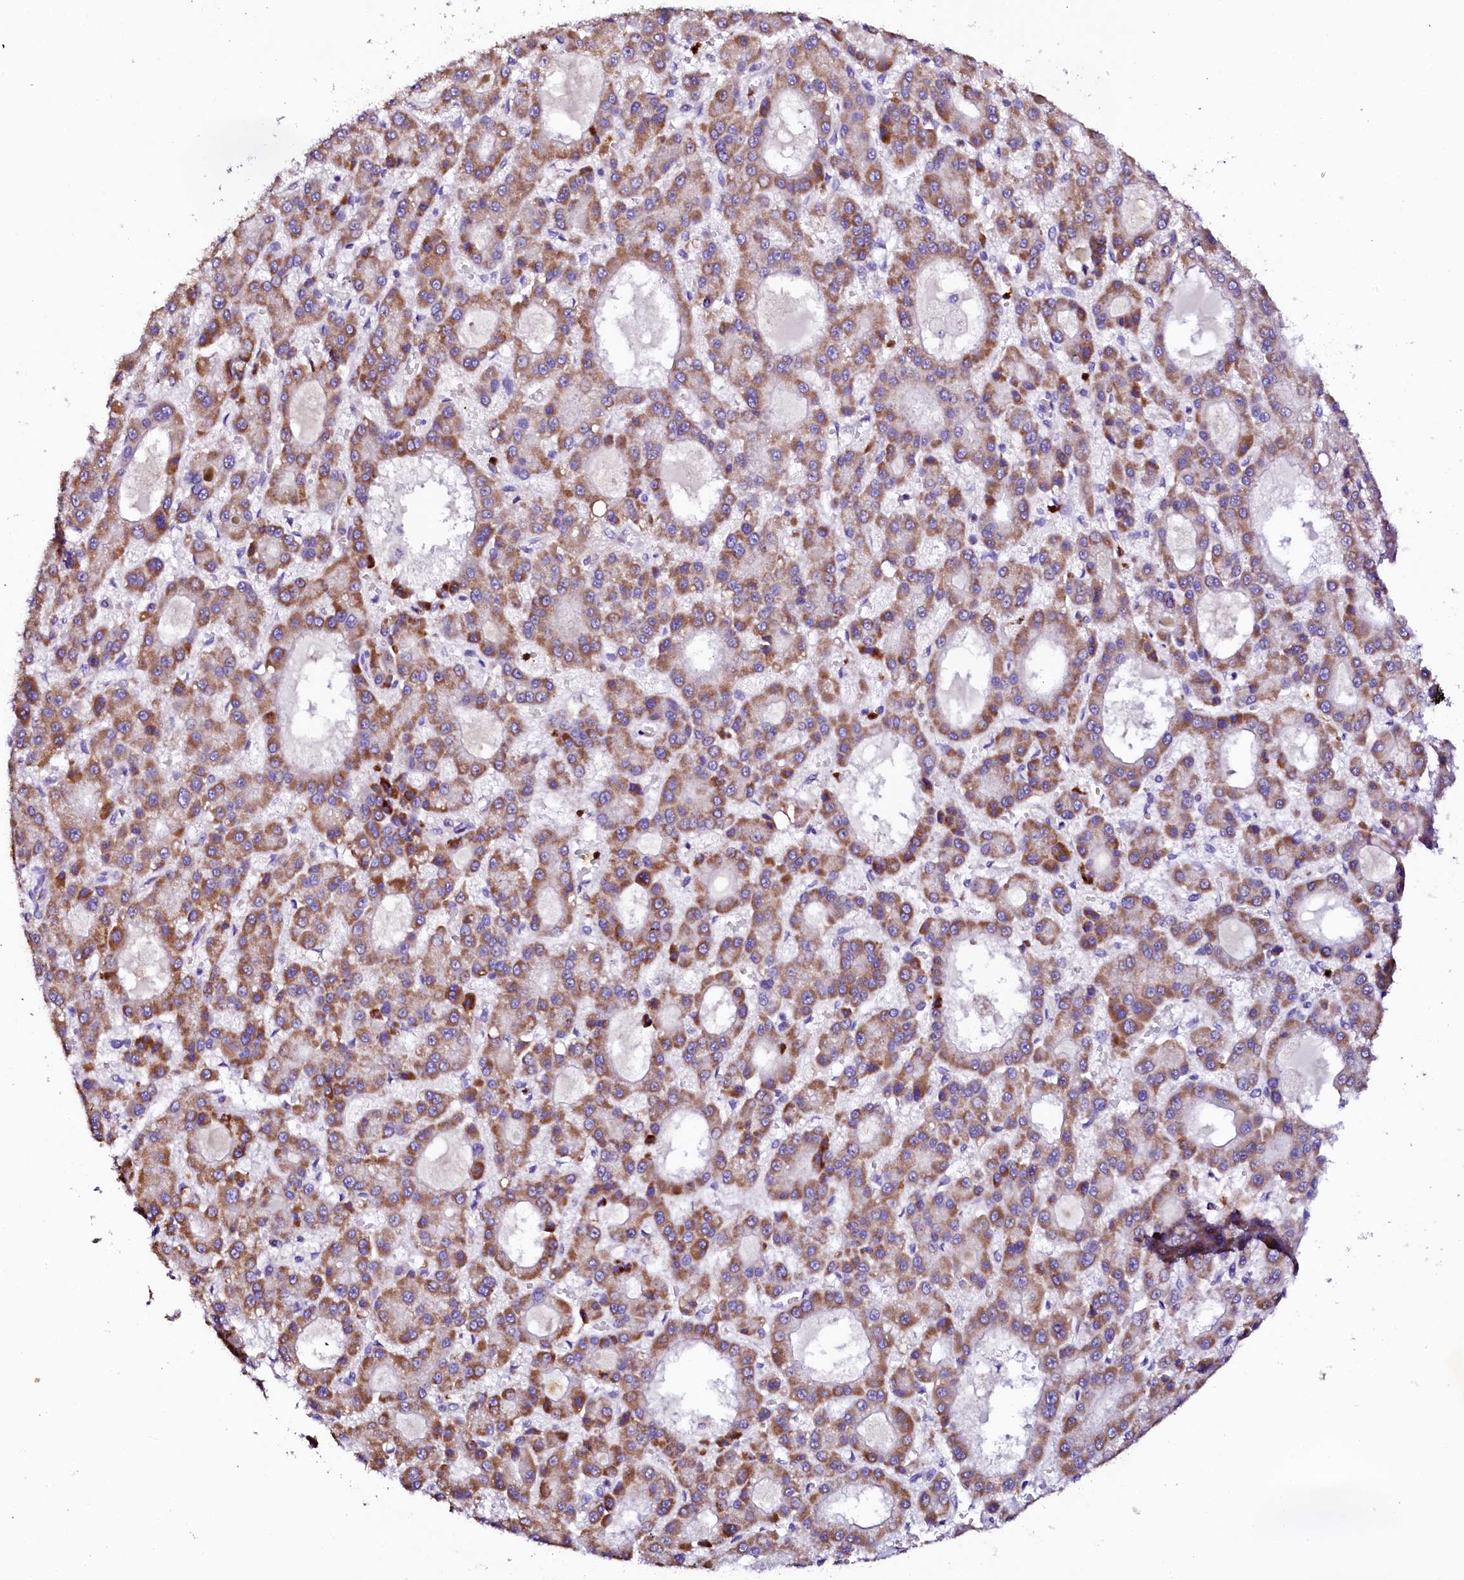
{"staining": {"intensity": "moderate", "quantity": ">75%", "location": "cytoplasmic/membranous"}, "tissue": "liver cancer", "cell_type": "Tumor cells", "image_type": "cancer", "snomed": [{"axis": "morphology", "description": "Carcinoma, Hepatocellular, NOS"}, {"axis": "topography", "description": "Liver"}], "caption": "A brown stain shows moderate cytoplasmic/membranous staining of a protein in hepatocellular carcinoma (liver) tumor cells.", "gene": "NAA16", "patient": {"sex": "male", "age": 70}}